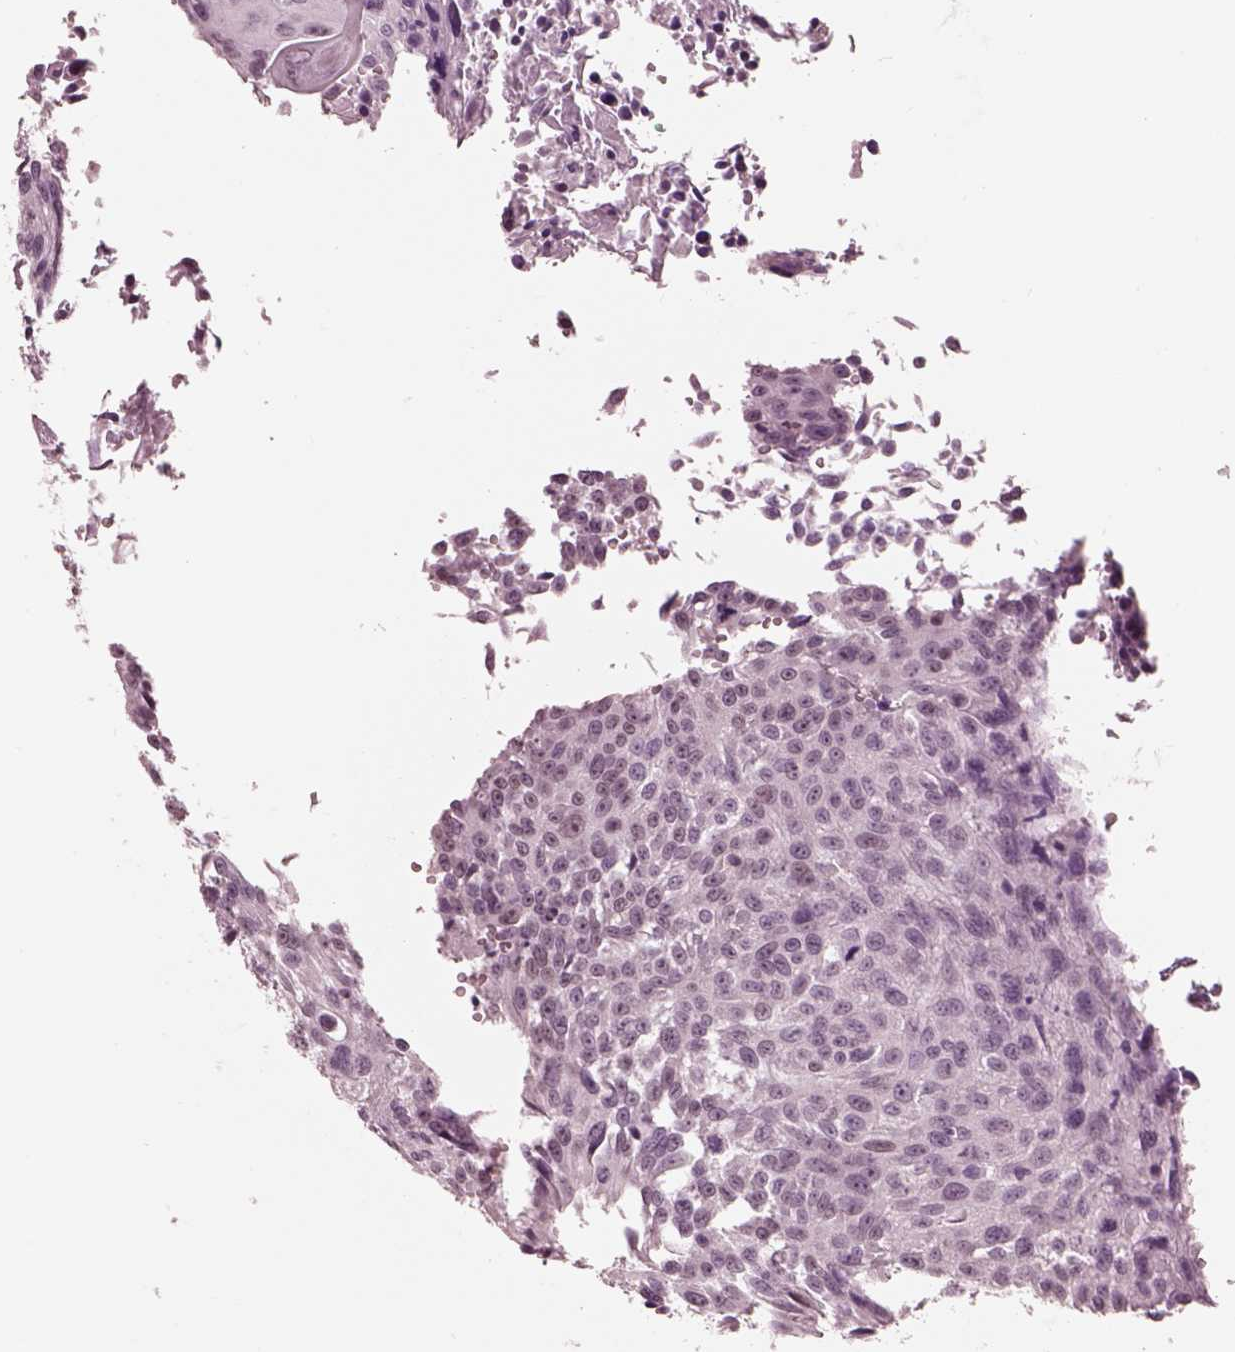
{"staining": {"intensity": "negative", "quantity": "none", "location": "none"}, "tissue": "urothelial cancer", "cell_type": "Tumor cells", "image_type": "cancer", "snomed": [{"axis": "morphology", "description": "Urothelial carcinoma, NOS"}, {"axis": "topography", "description": "Urinary bladder"}], "caption": "Transitional cell carcinoma was stained to show a protein in brown. There is no significant positivity in tumor cells.", "gene": "GARIN4", "patient": {"sex": "male", "age": 55}}